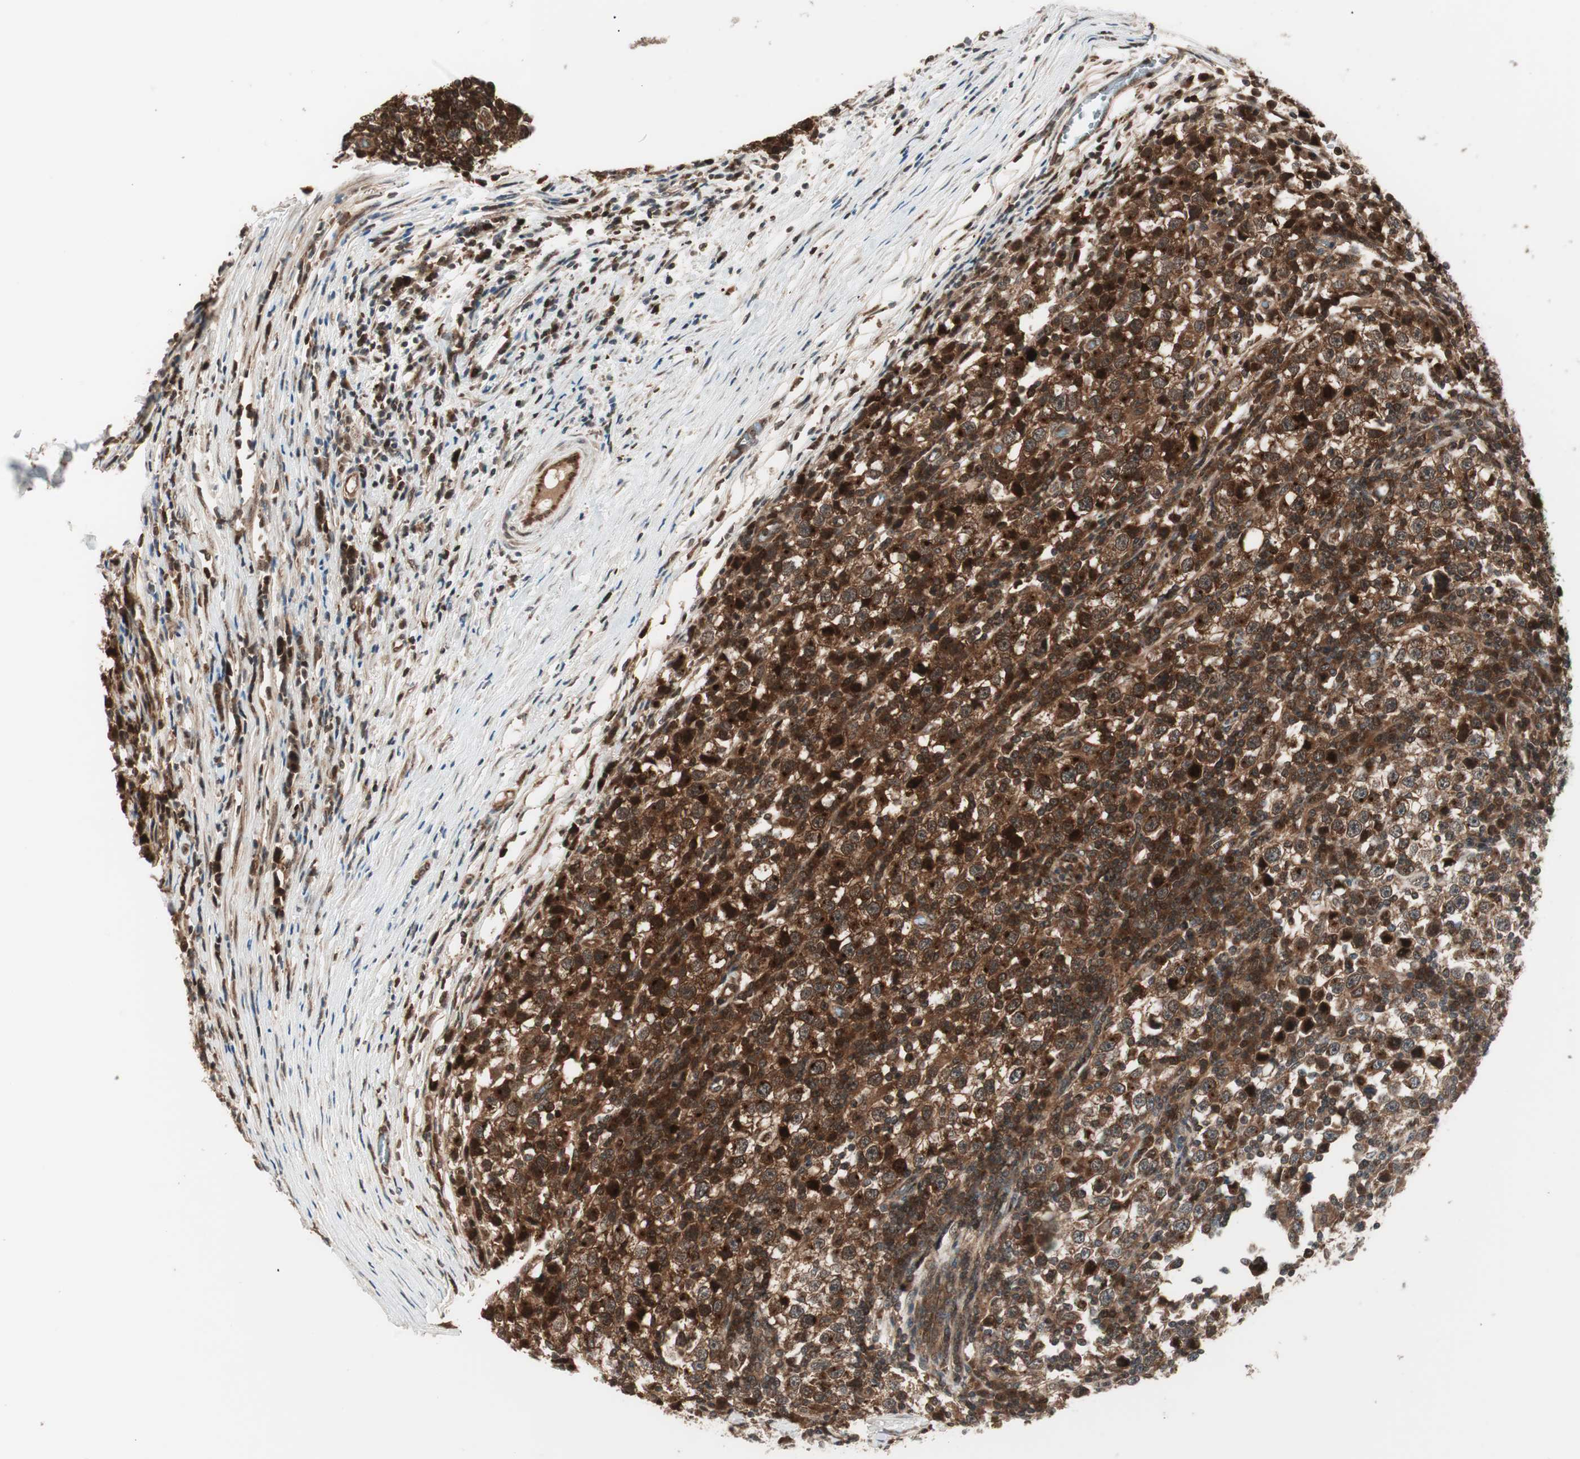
{"staining": {"intensity": "strong", "quantity": ">75%", "location": "cytoplasmic/membranous"}, "tissue": "testis cancer", "cell_type": "Tumor cells", "image_type": "cancer", "snomed": [{"axis": "morphology", "description": "Seminoma, NOS"}, {"axis": "topography", "description": "Testis"}], "caption": "Brown immunohistochemical staining in human seminoma (testis) reveals strong cytoplasmic/membranous positivity in about >75% of tumor cells. The staining was performed using DAB (3,3'-diaminobenzidine) to visualize the protein expression in brown, while the nuclei were stained in blue with hematoxylin (Magnification: 20x).", "gene": "PRKG2", "patient": {"sex": "male", "age": 65}}